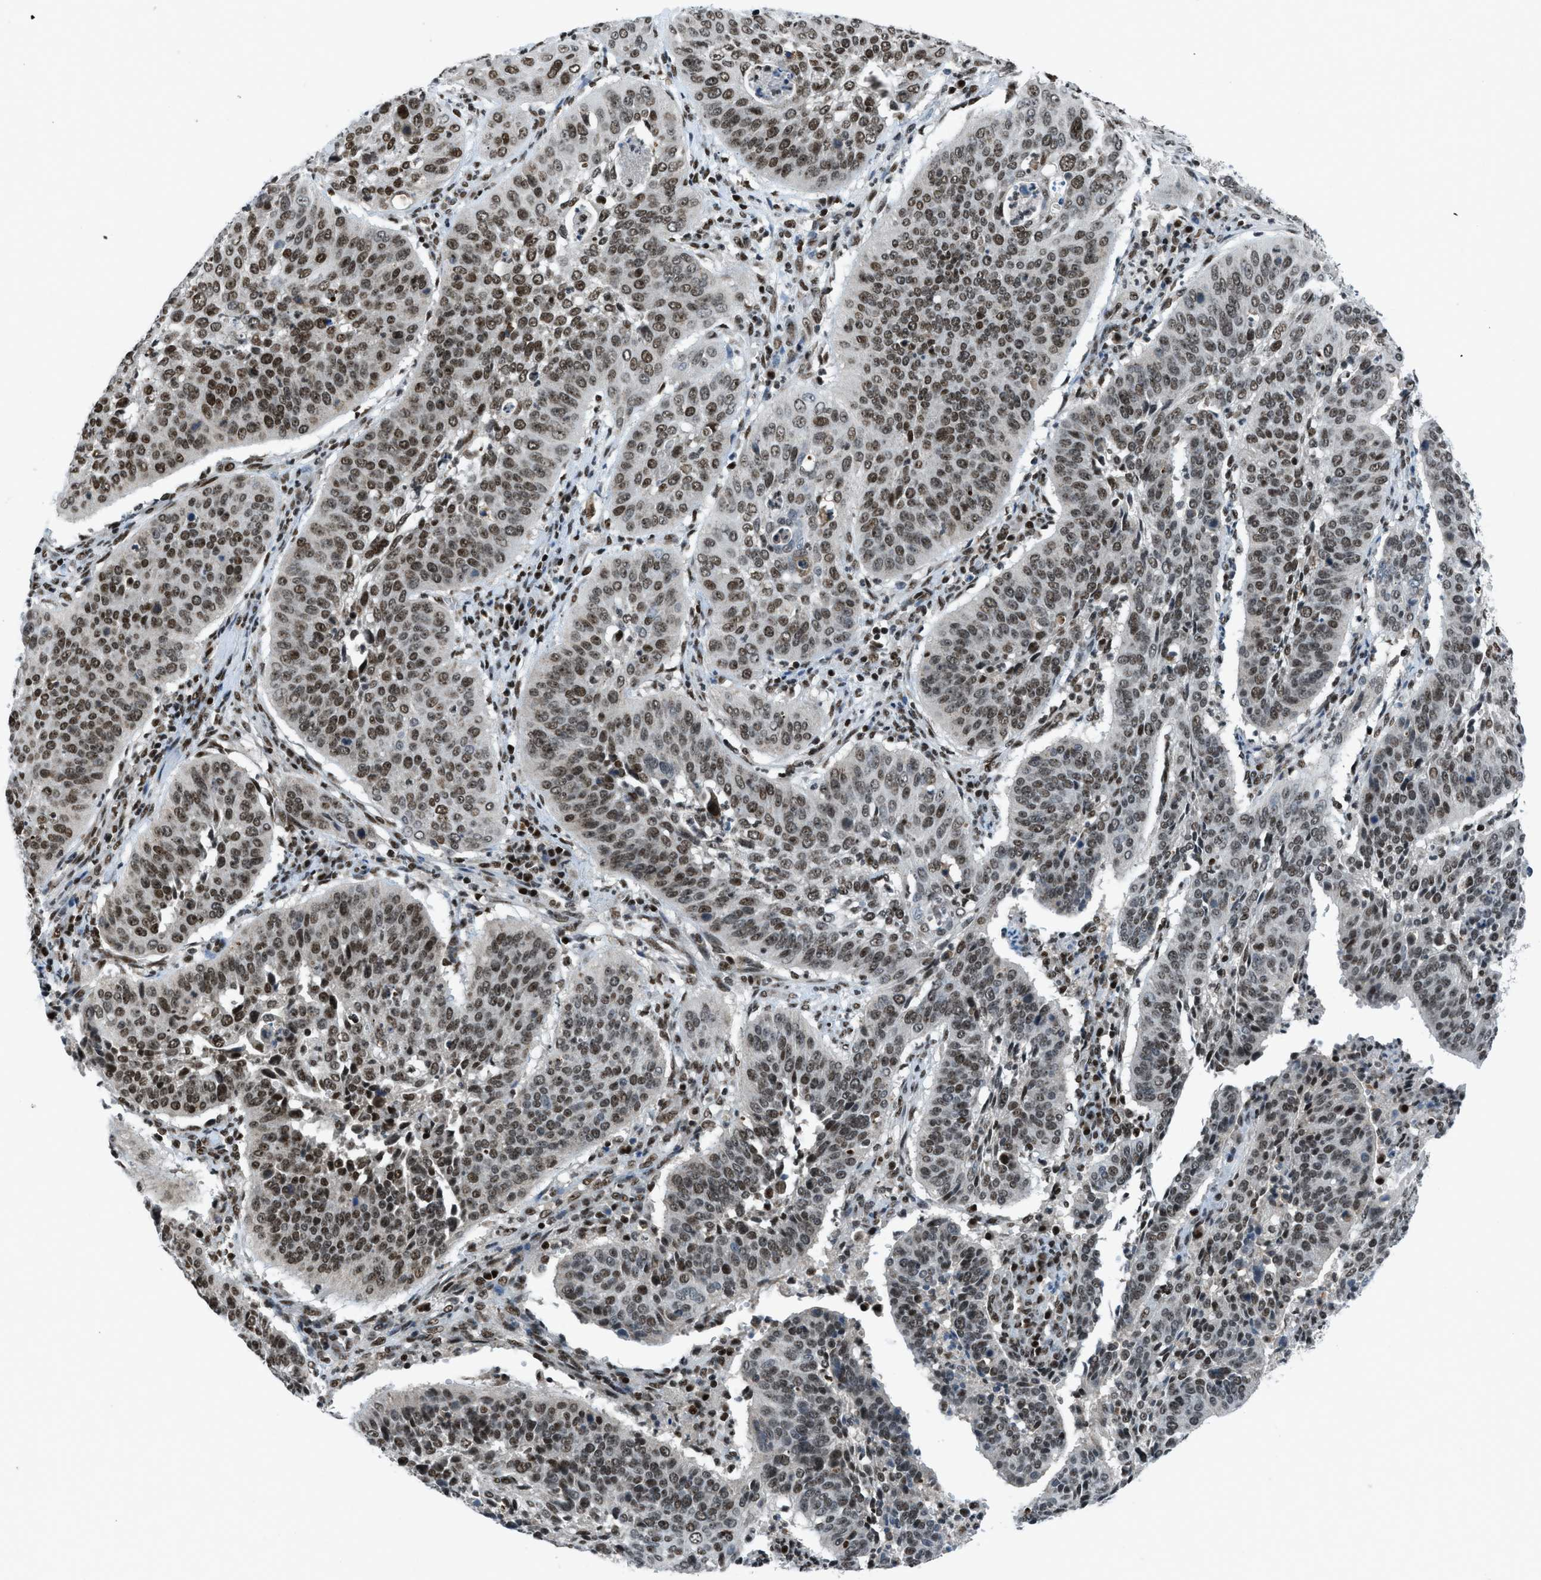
{"staining": {"intensity": "moderate", "quantity": ">75%", "location": "nuclear"}, "tissue": "cervical cancer", "cell_type": "Tumor cells", "image_type": "cancer", "snomed": [{"axis": "morphology", "description": "Normal tissue, NOS"}, {"axis": "morphology", "description": "Squamous cell carcinoma, NOS"}, {"axis": "topography", "description": "Cervix"}], "caption": "A micrograph showing moderate nuclear expression in about >75% of tumor cells in cervical squamous cell carcinoma, as visualized by brown immunohistochemical staining.", "gene": "RAD51B", "patient": {"sex": "female", "age": 39}}